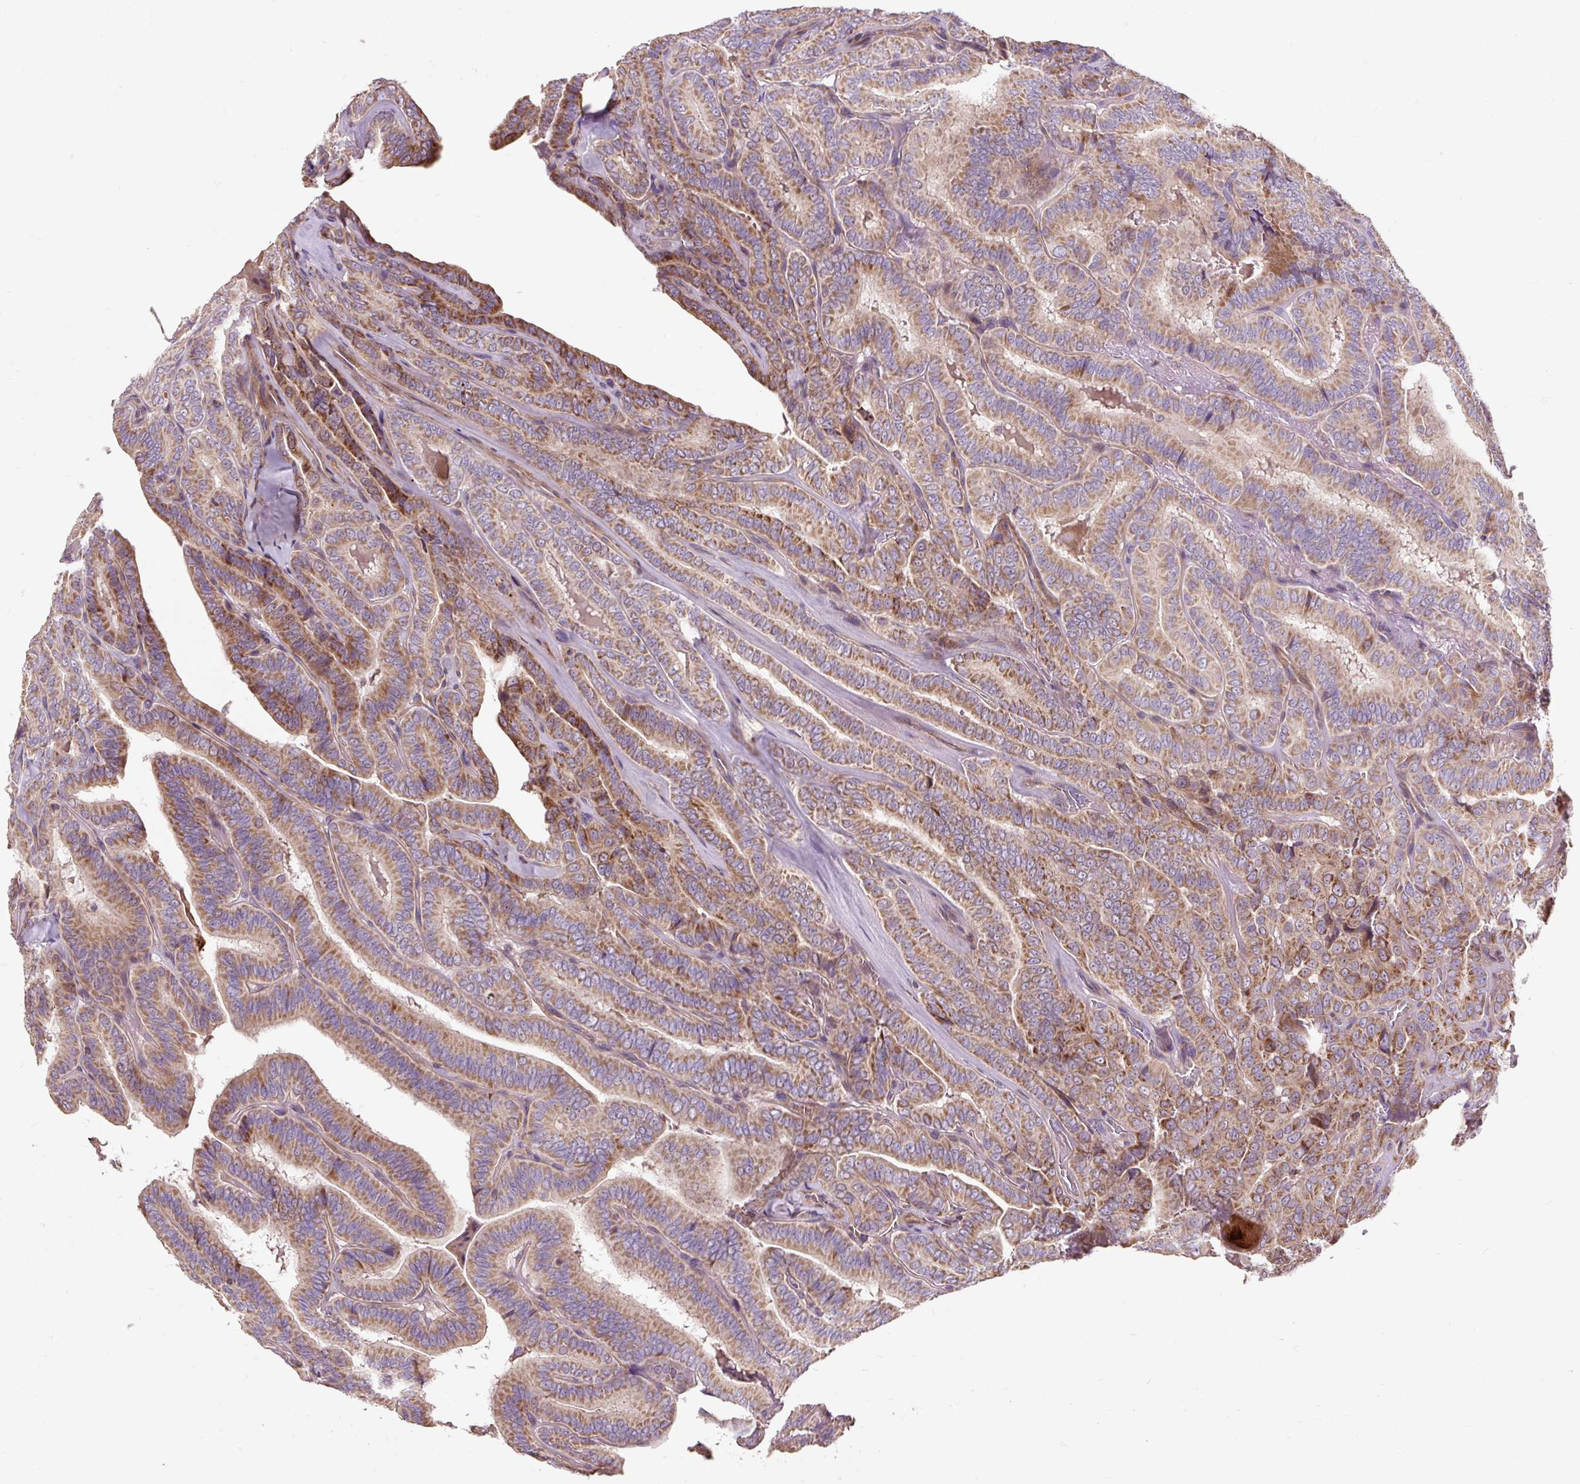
{"staining": {"intensity": "moderate", "quantity": ">75%", "location": "cytoplasmic/membranous"}, "tissue": "thyroid cancer", "cell_type": "Tumor cells", "image_type": "cancer", "snomed": [{"axis": "morphology", "description": "Papillary adenocarcinoma, NOS"}, {"axis": "topography", "description": "Thyroid gland"}], "caption": "Thyroid papillary adenocarcinoma stained for a protein (brown) demonstrates moderate cytoplasmic/membranous positive staining in approximately >75% of tumor cells.", "gene": "PRIMPOL", "patient": {"sex": "male", "age": 61}}